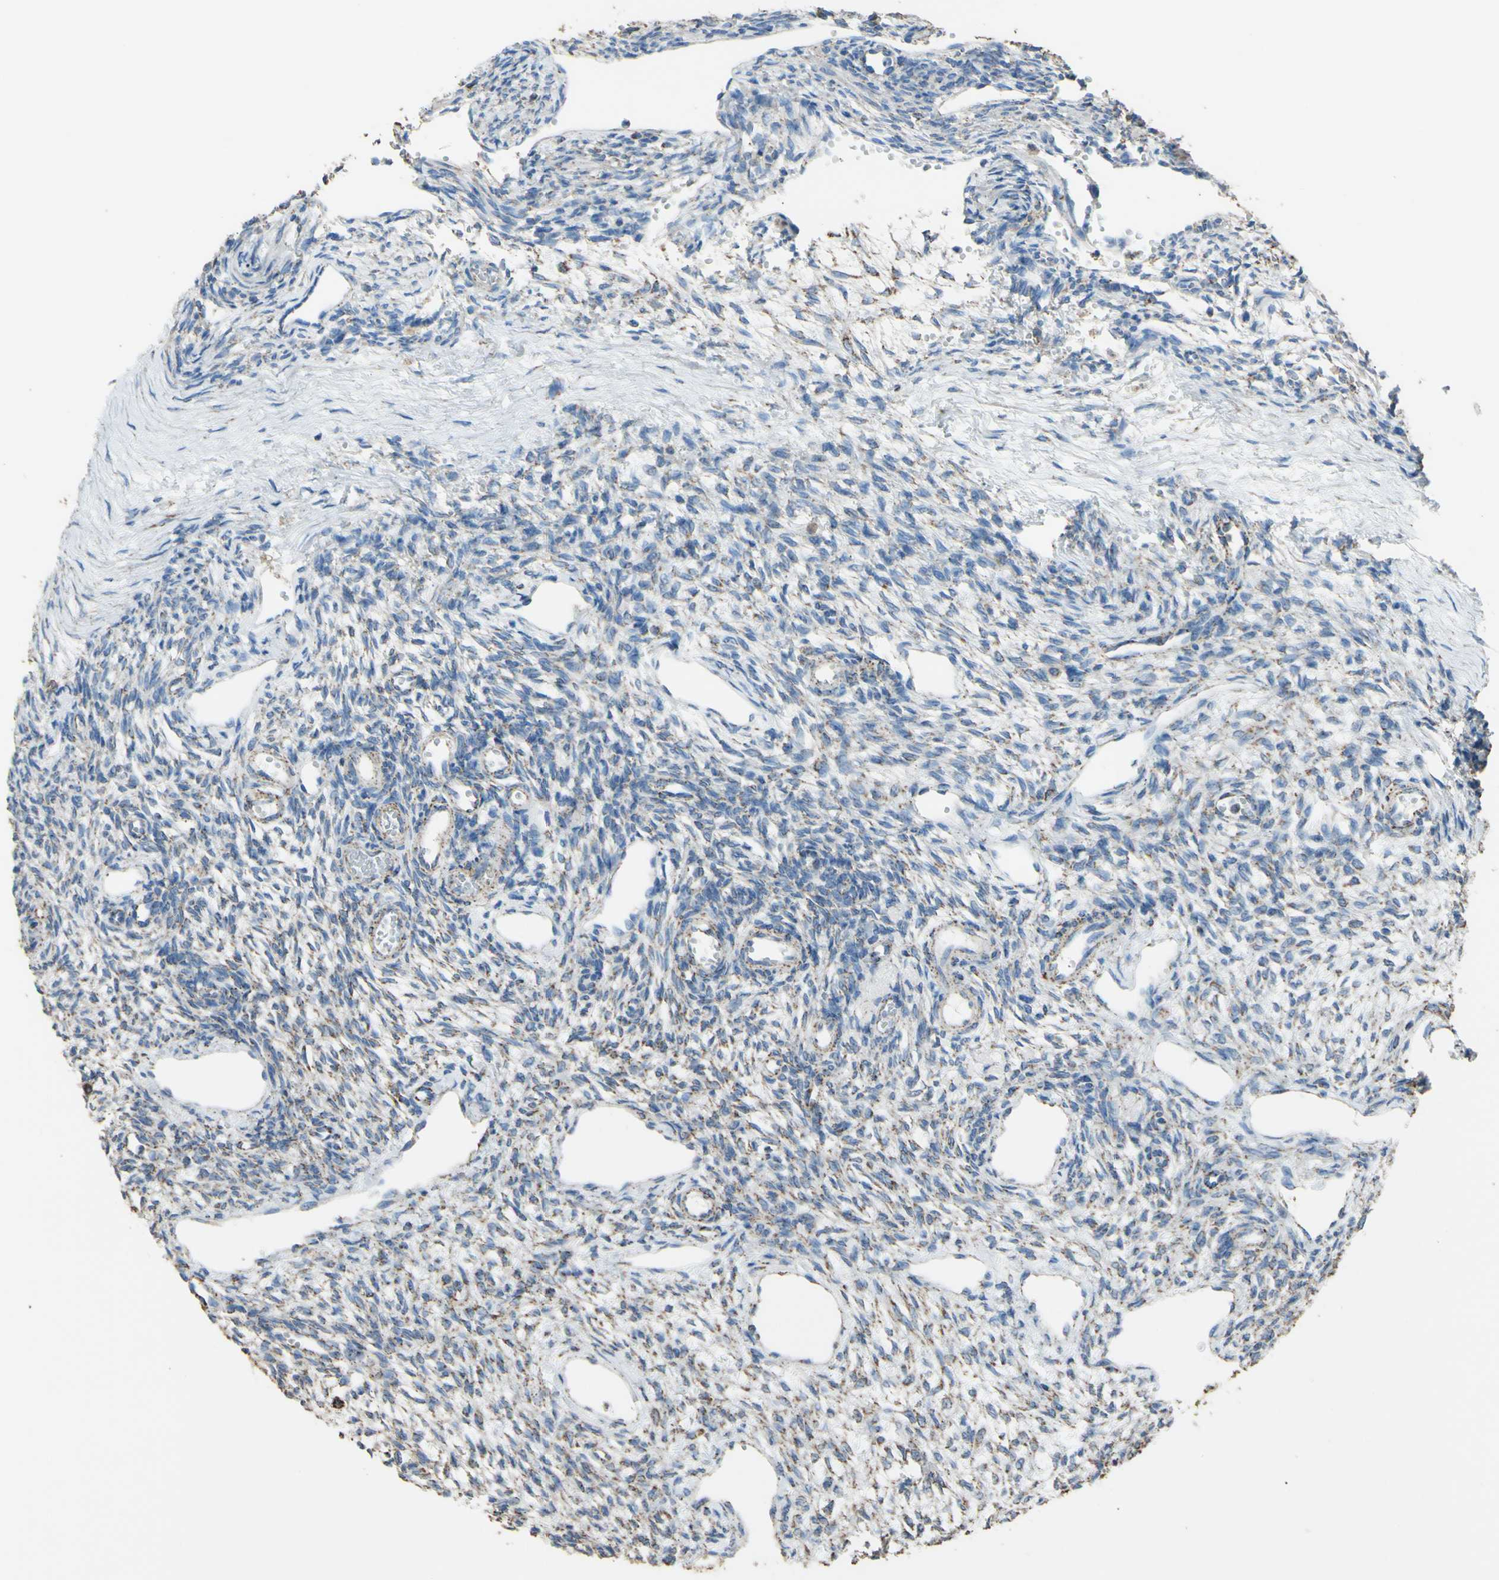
{"staining": {"intensity": "weak", "quantity": "<25%", "location": "cytoplasmic/membranous"}, "tissue": "ovary", "cell_type": "Ovarian stroma cells", "image_type": "normal", "snomed": [{"axis": "morphology", "description": "Normal tissue, NOS"}, {"axis": "topography", "description": "Ovary"}], "caption": "Ovarian stroma cells show no significant positivity in unremarkable ovary.", "gene": "CMKLR2", "patient": {"sex": "female", "age": 33}}